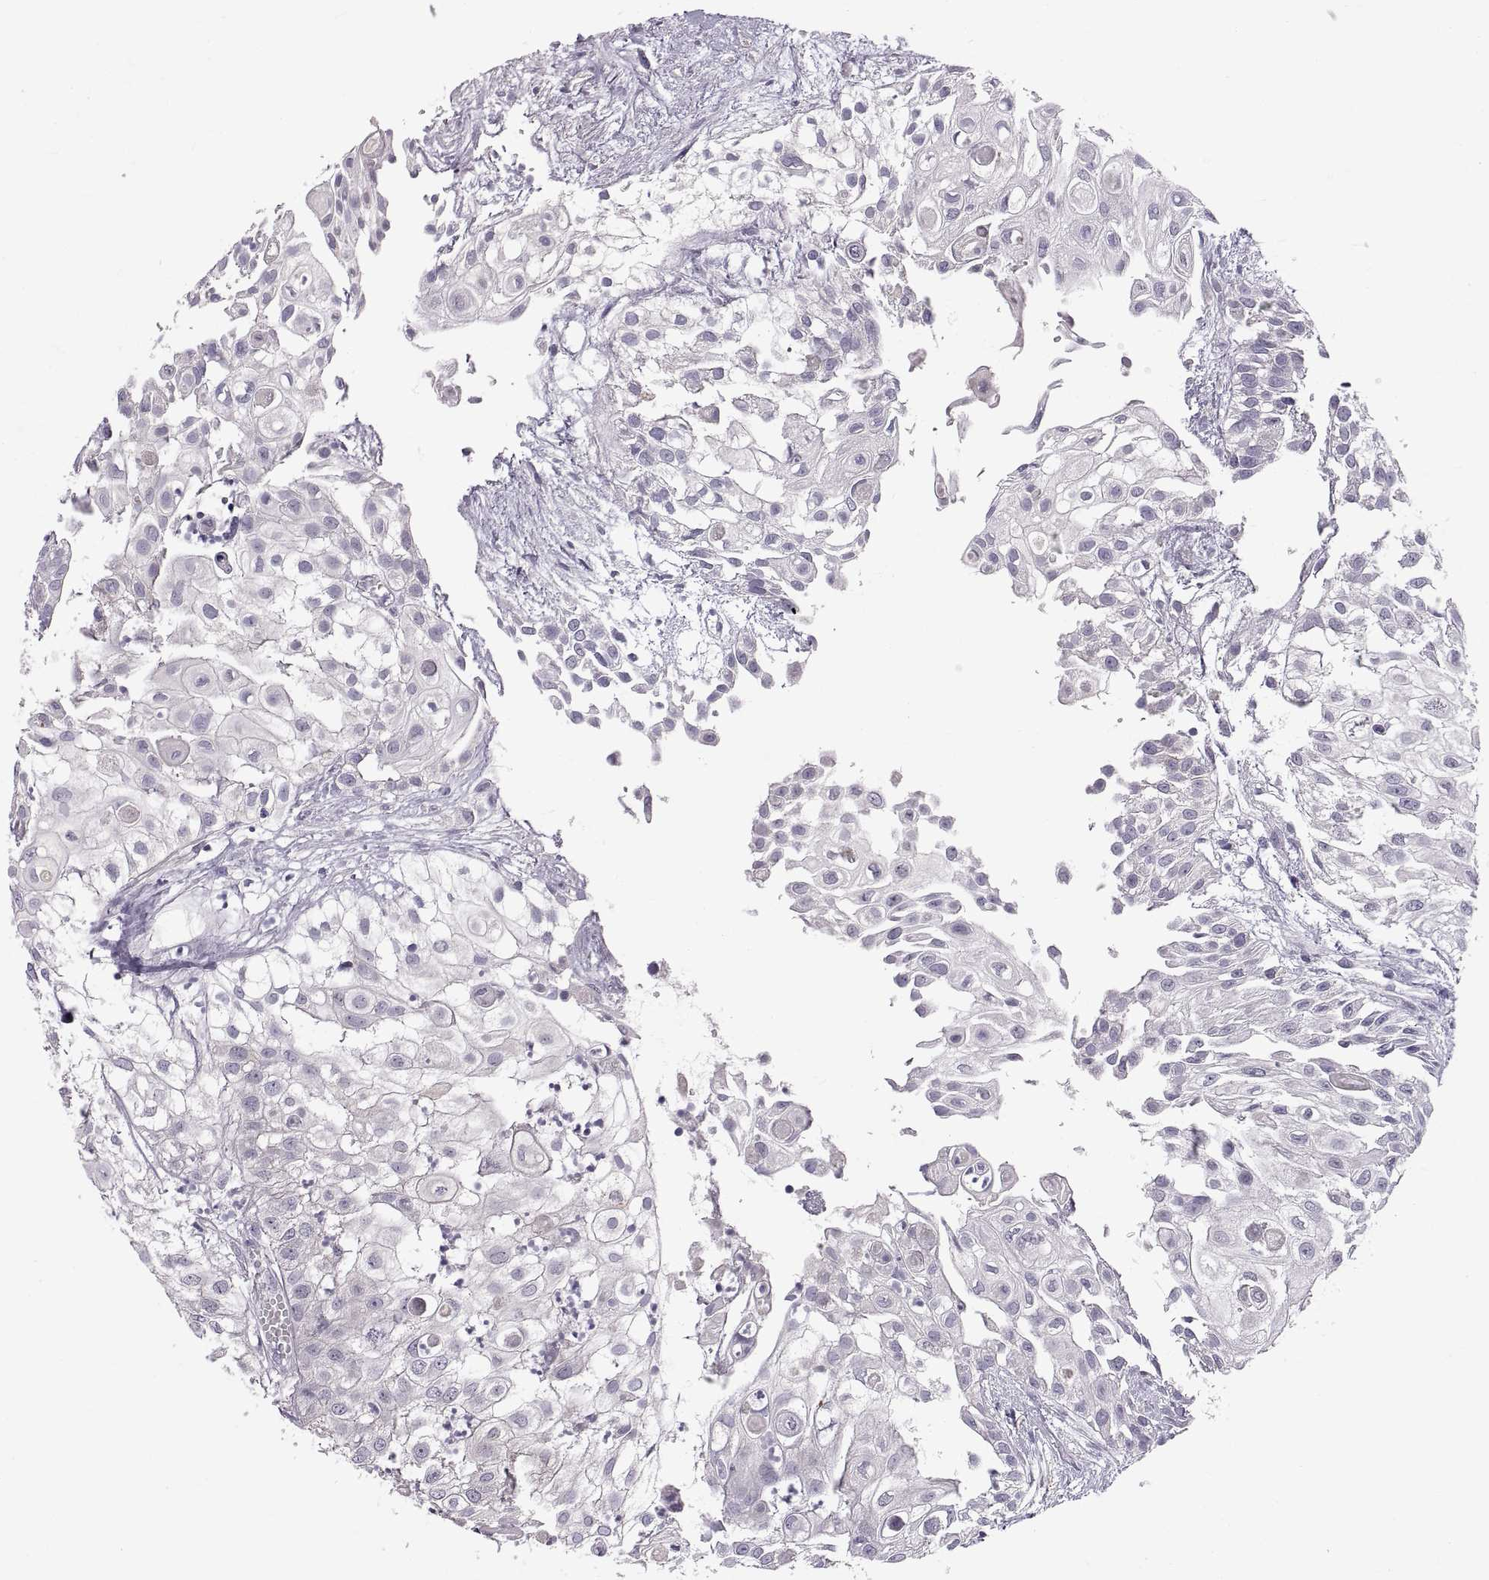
{"staining": {"intensity": "negative", "quantity": "none", "location": "none"}, "tissue": "urothelial cancer", "cell_type": "Tumor cells", "image_type": "cancer", "snomed": [{"axis": "morphology", "description": "Urothelial carcinoma, High grade"}, {"axis": "topography", "description": "Urinary bladder"}], "caption": "An image of high-grade urothelial carcinoma stained for a protein demonstrates no brown staining in tumor cells. (Brightfield microscopy of DAB (3,3'-diaminobenzidine) immunohistochemistry at high magnification).", "gene": "WFDC8", "patient": {"sex": "female", "age": 79}}